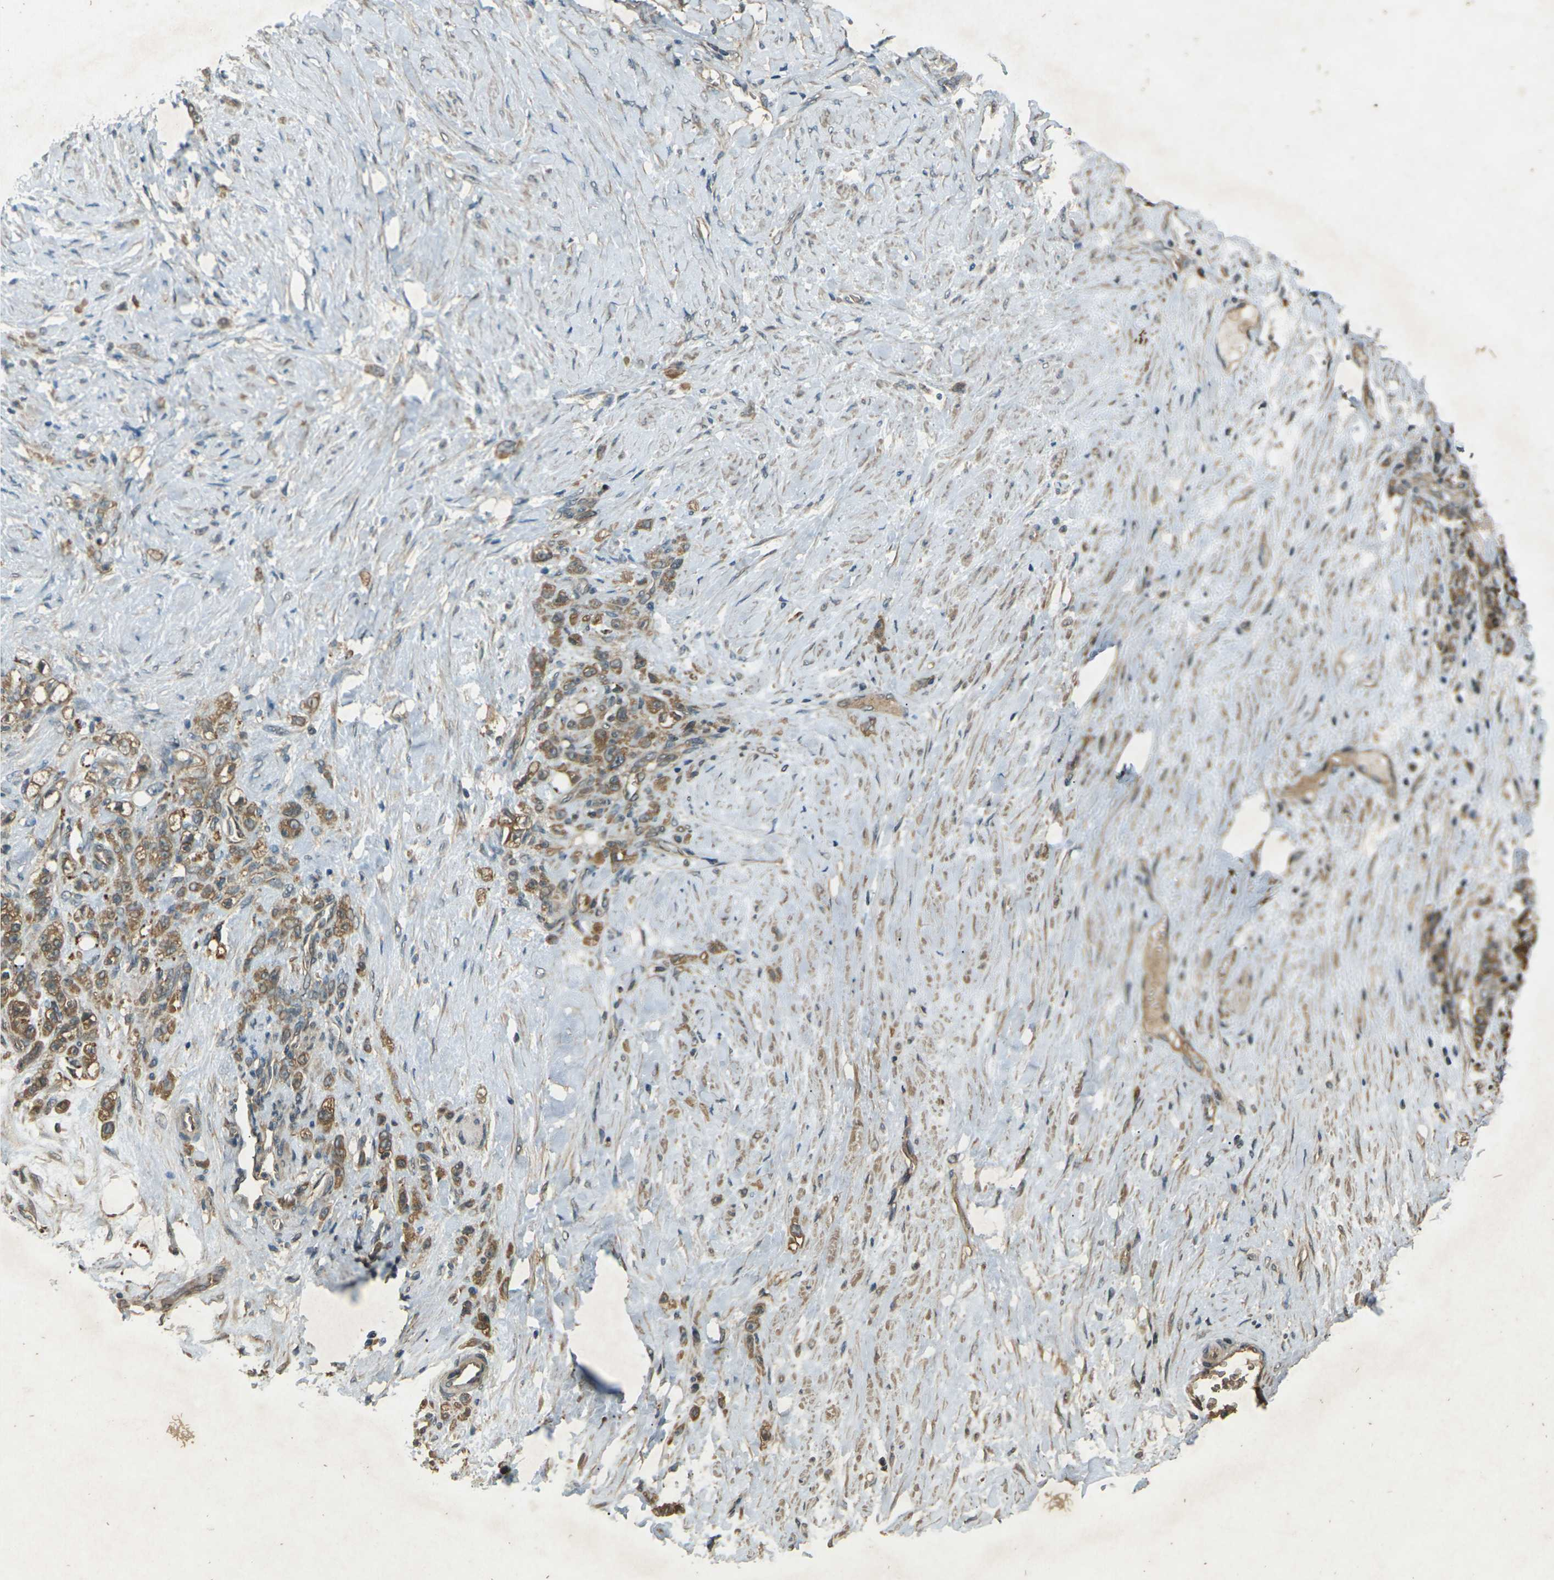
{"staining": {"intensity": "moderate", "quantity": ">75%", "location": "cytoplasmic/membranous"}, "tissue": "stomach cancer", "cell_type": "Tumor cells", "image_type": "cancer", "snomed": [{"axis": "morphology", "description": "Adenocarcinoma, NOS"}, {"axis": "topography", "description": "Stomach"}], "caption": "Protein staining of stomach cancer tissue demonstrates moderate cytoplasmic/membranous expression in about >75% of tumor cells.", "gene": "TAP1", "patient": {"sex": "male", "age": 82}}